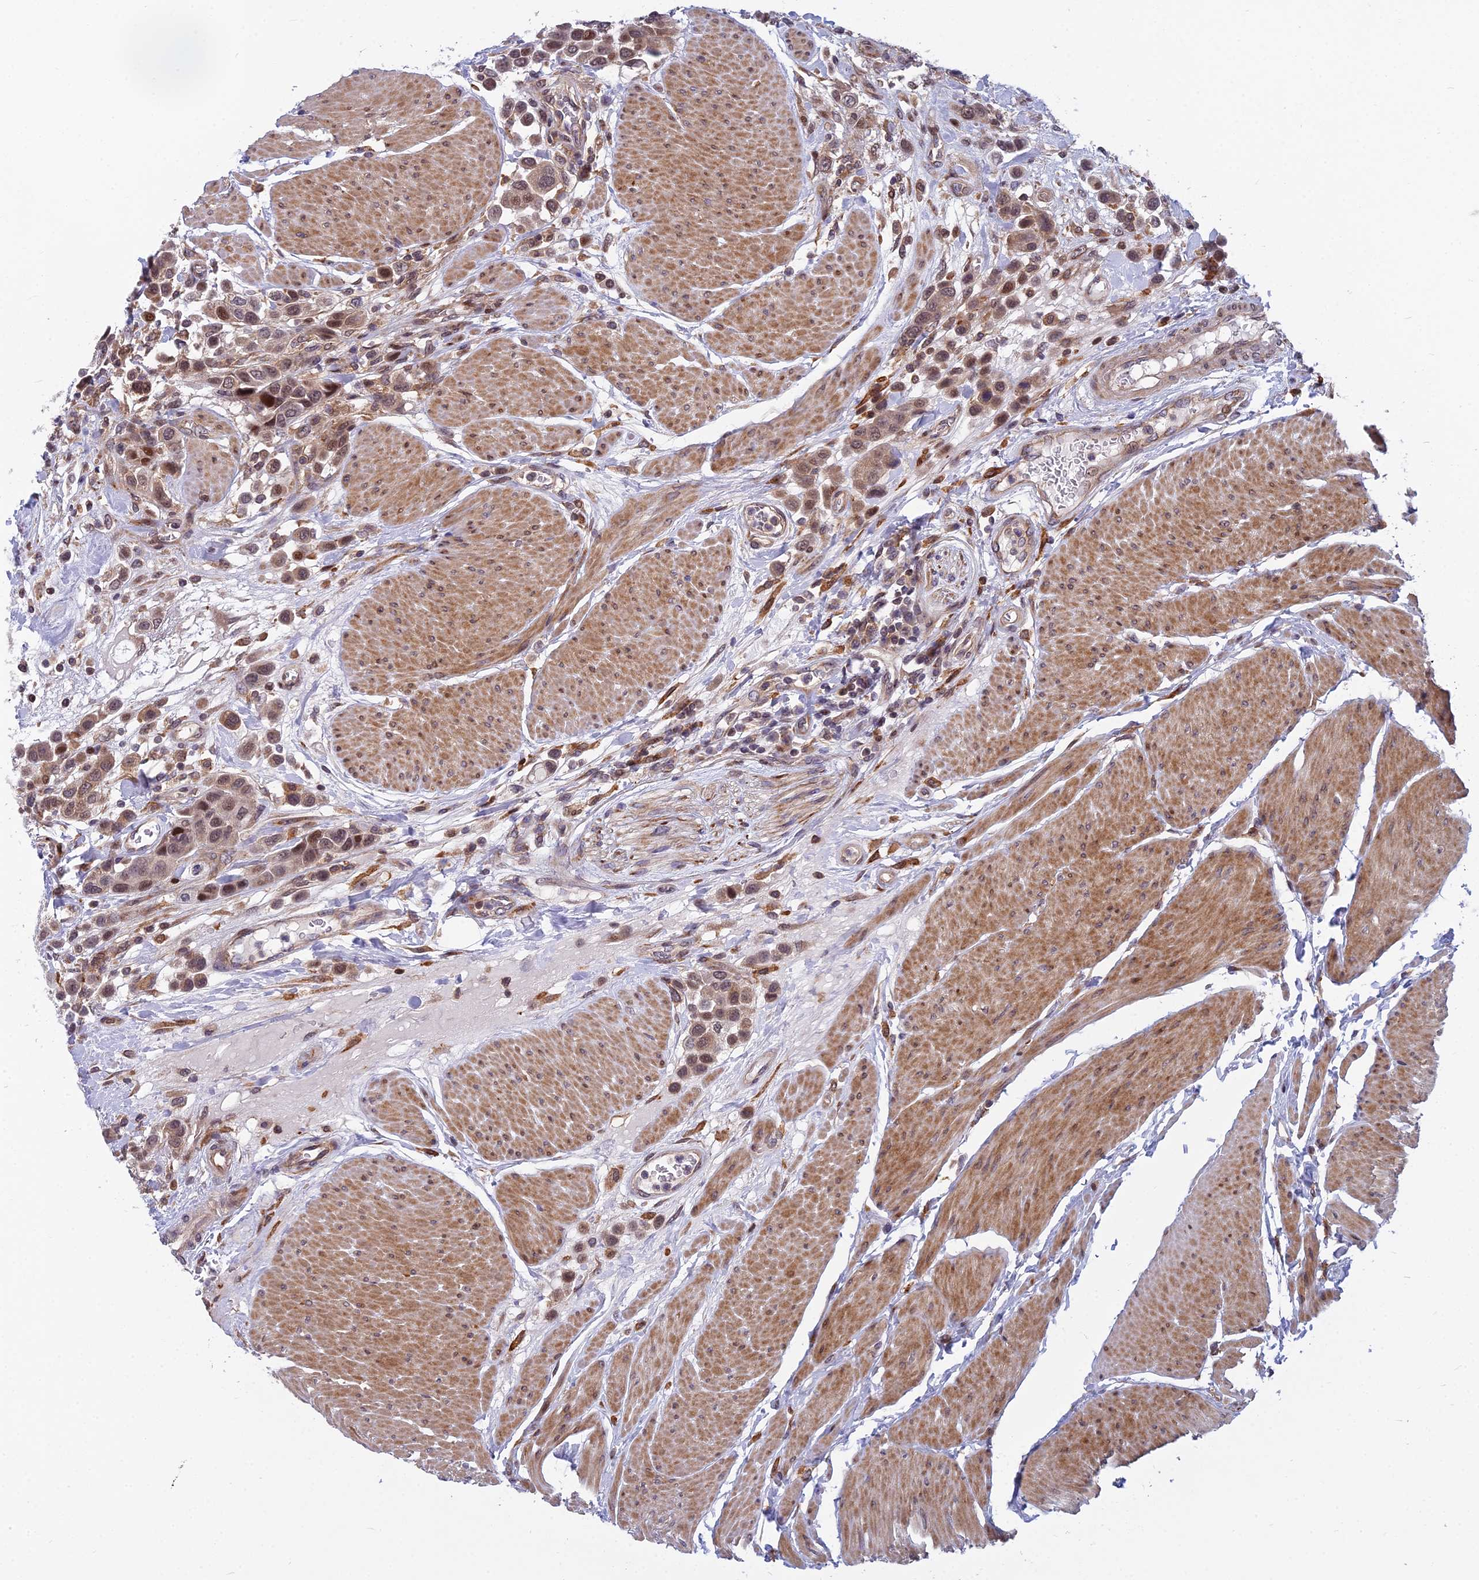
{"staining": {"intensity": "moderate", "quantity": ">75%", "location": "cytoplasmic/membranous,nuclear"}, "tissue": "urothelial cancer", "cell_type": "Tumor cells", "image_type": "cancer", "snomed": [{"axis": "morphology", "description": "Urothelial carcinoma, High grade"}, {"axis": "topography", "description": "Urinary bladder"}], "caption": "The histopathology image demonstrates a brown stain indicating the presence of a protein in the cytoplasmic/membranous and nuclear of tumor cells in high-grade urothelial carcinoma. (IHC, brightfield microscopy, high magnification).", "gene": "COMMD2", "patient": {"sex": "male", "age": 50}}